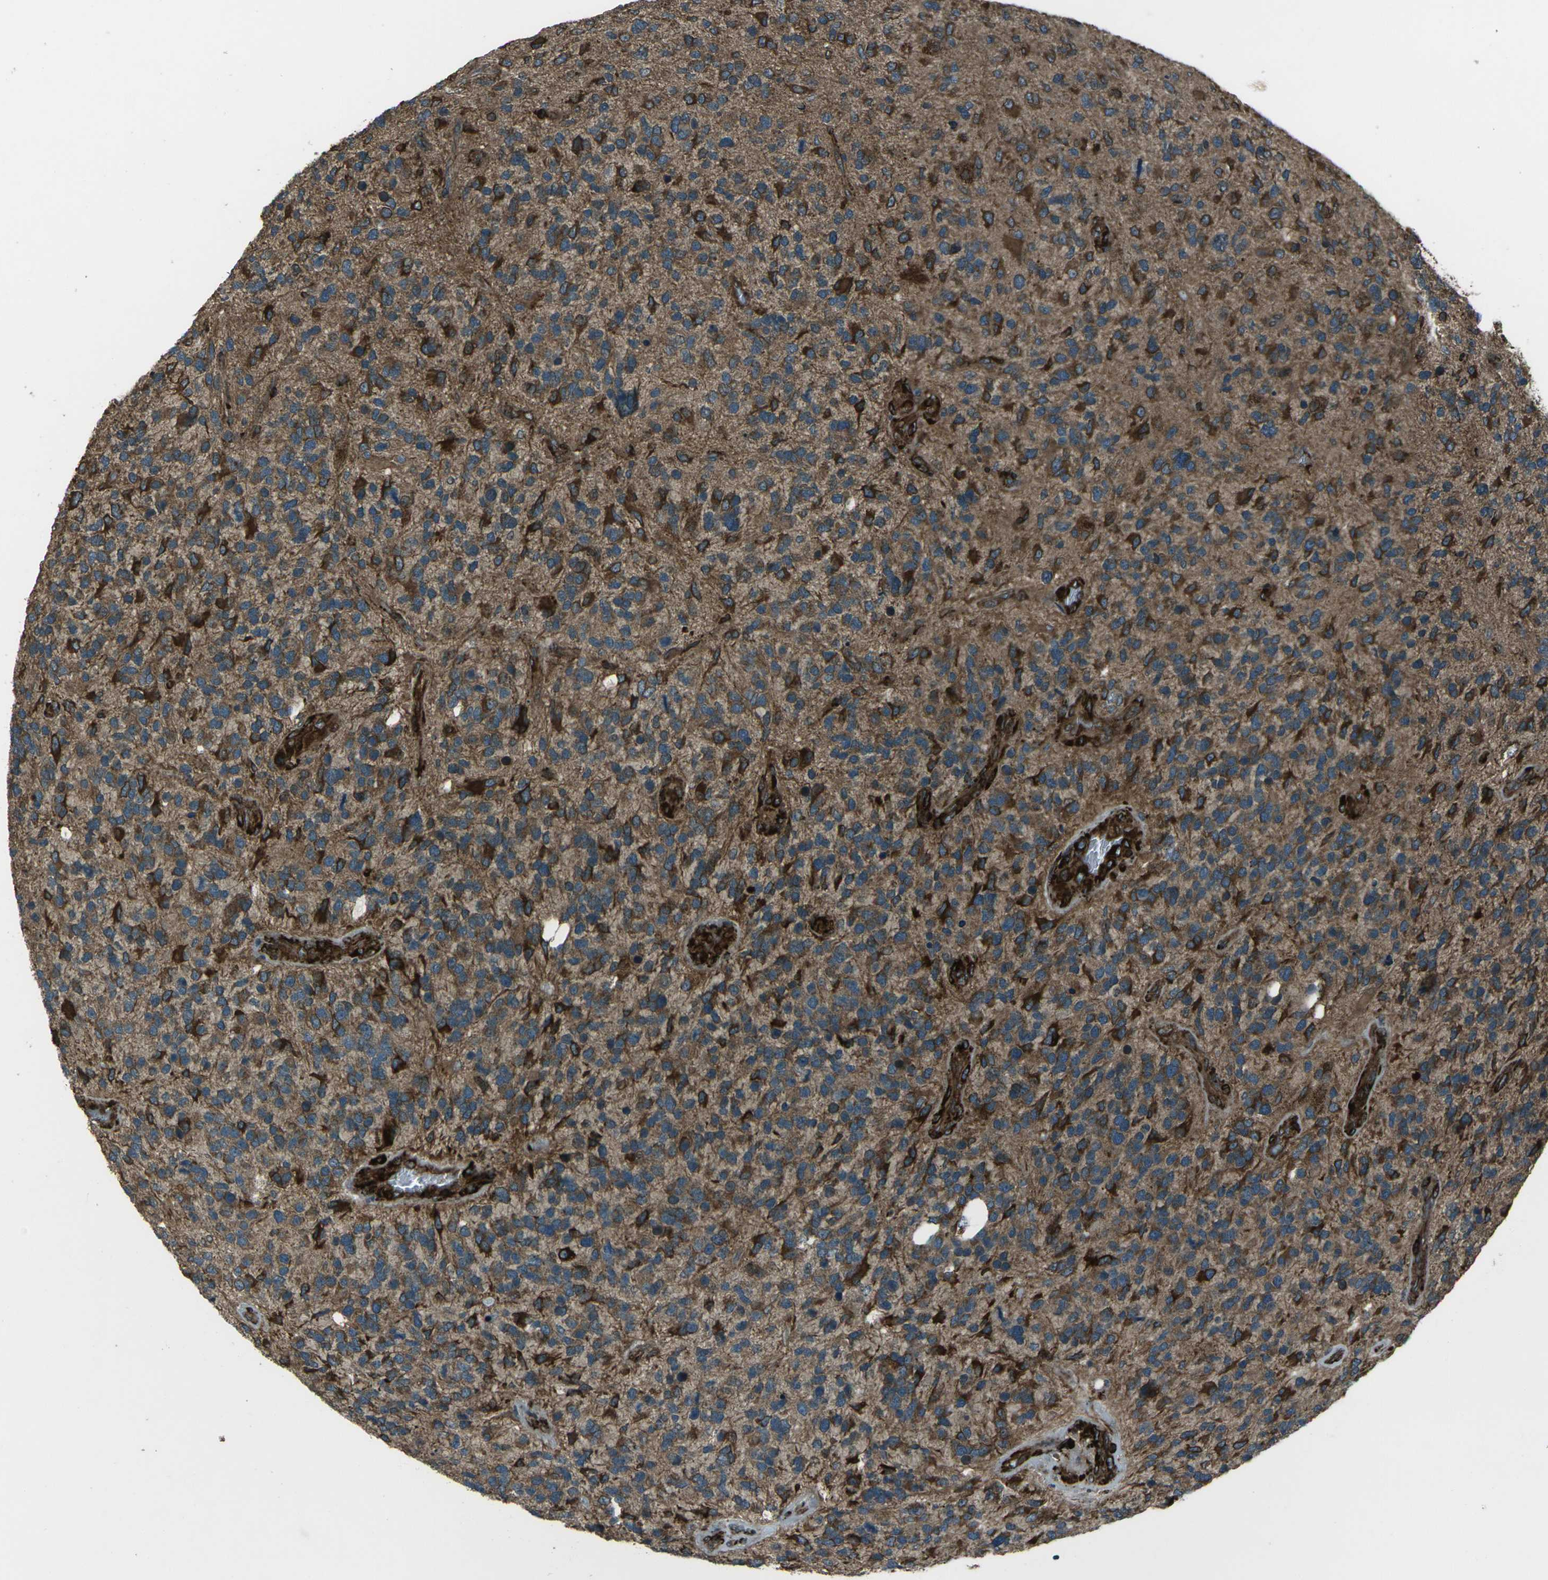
{"staining": {"intensity": "strong", "quantity": ">75%", "location": "cytoplasmic/membranous"}, "tissue": "glioma", "cell_type": "Tumor cells", "image_type": "cancer", "snomed": [{"axis": "morphology", "description": "Glioma, malignant, High grade"}, {"axis": "topography", "description": "Brain"}], "caption": "Brown immunohistochemical staining in human malignant glioma (high-grade) displays strong cytoplasmic/membranous positivity in approximately >75% of tumor cells.", "gene": "LSMEM1", "patient": {"sex": "female", "age": 58}}